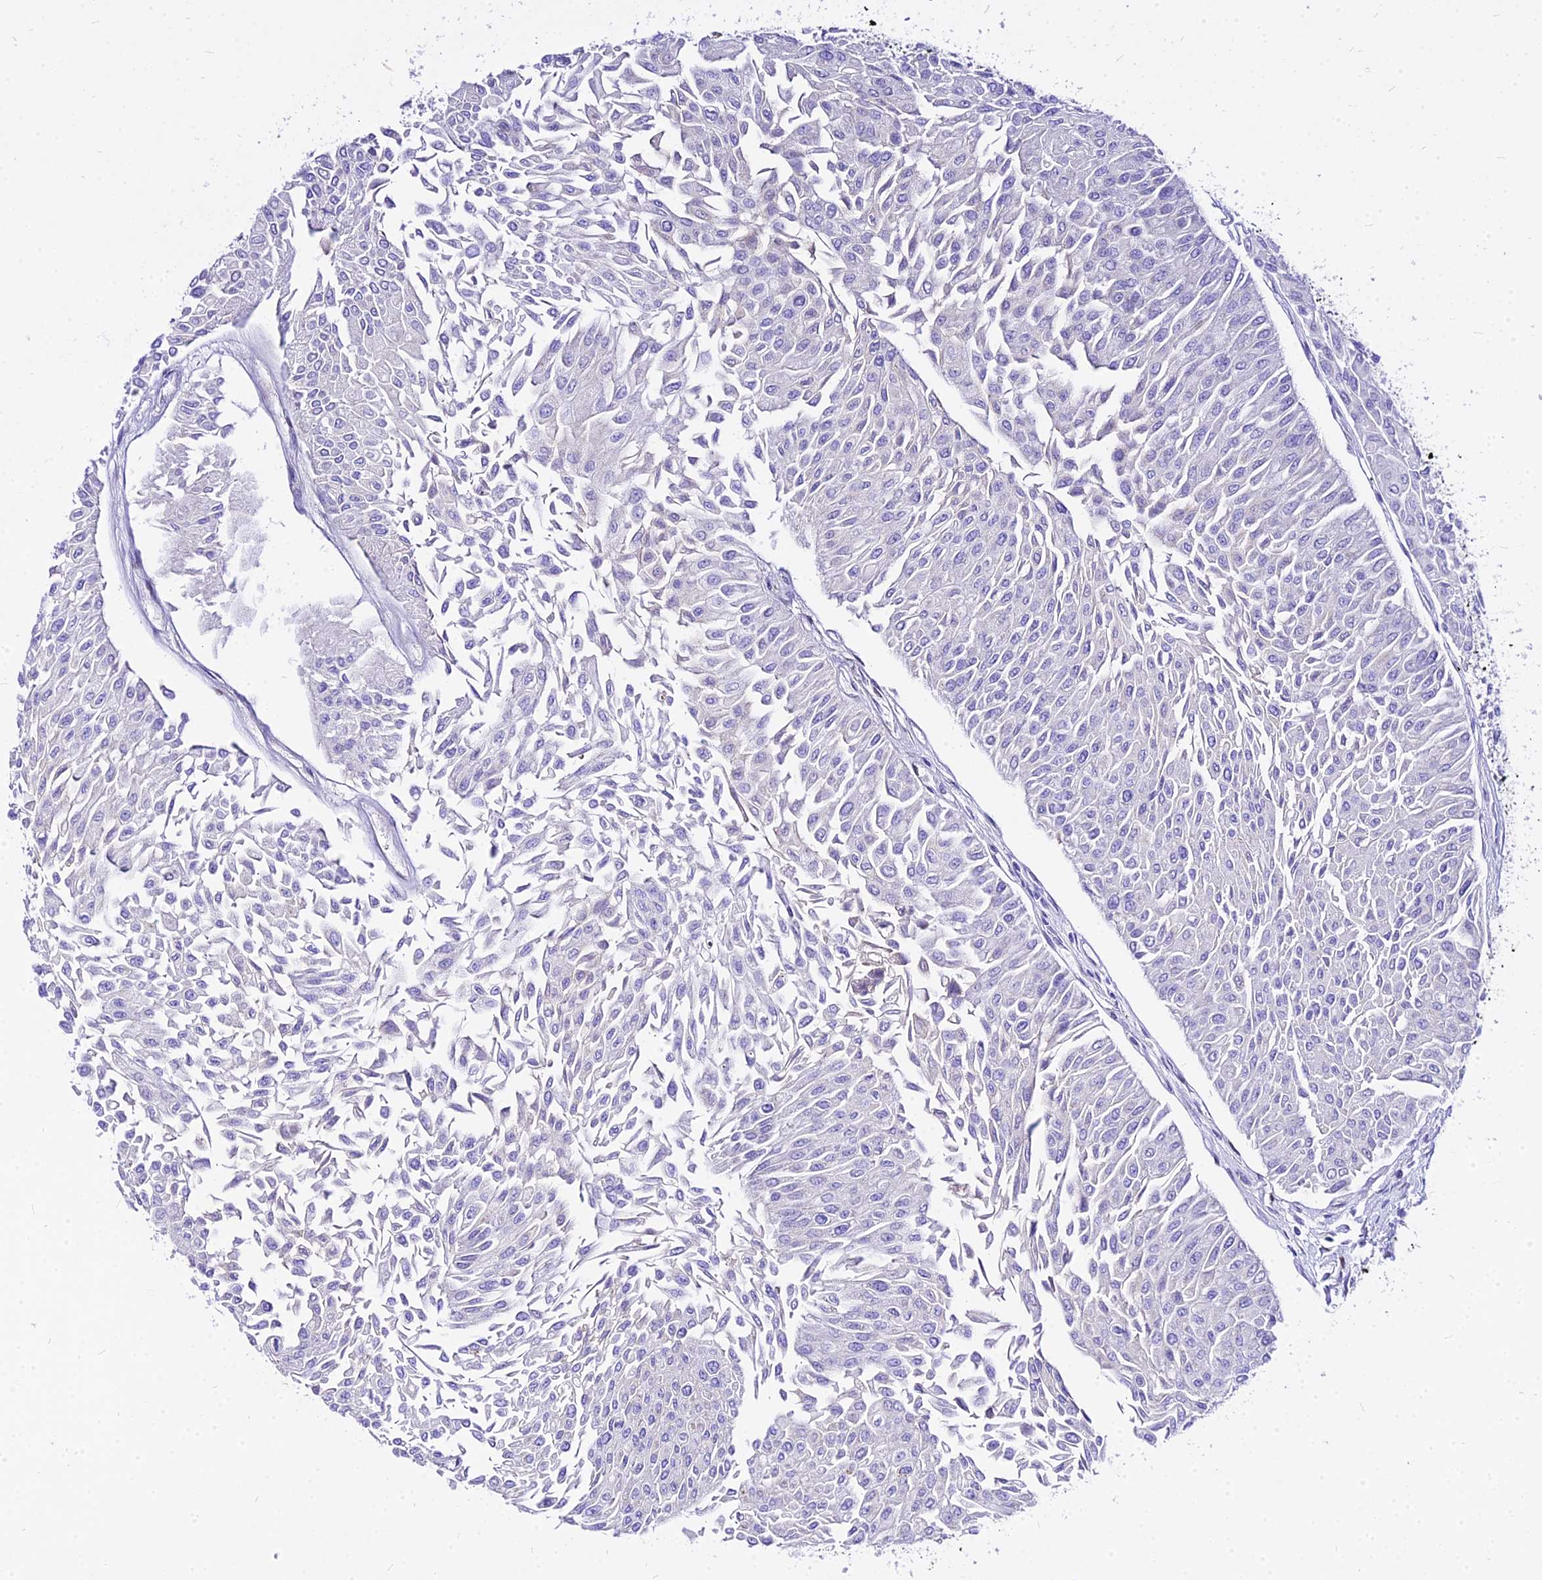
{"staining": {"intensity": "negative", "quantity": "none", "location": "none"}, "tissue": "urothelial cancer", "cell_type": "Tumor cells", "image_type": "cancer", "snomed": [{"axis": "morphology", "description": "Urothelial carcinoma, Low grade"}, {"axis": "topography", "description": "Urinary bladder"}], "caption": "High power microscopy histopathology image of an immunohistochemistry image of urothelial cancer, revealing no significant expression in tumor cells.", "gene": "CARD18", "patient": {"sex": "male", "age": 67}}